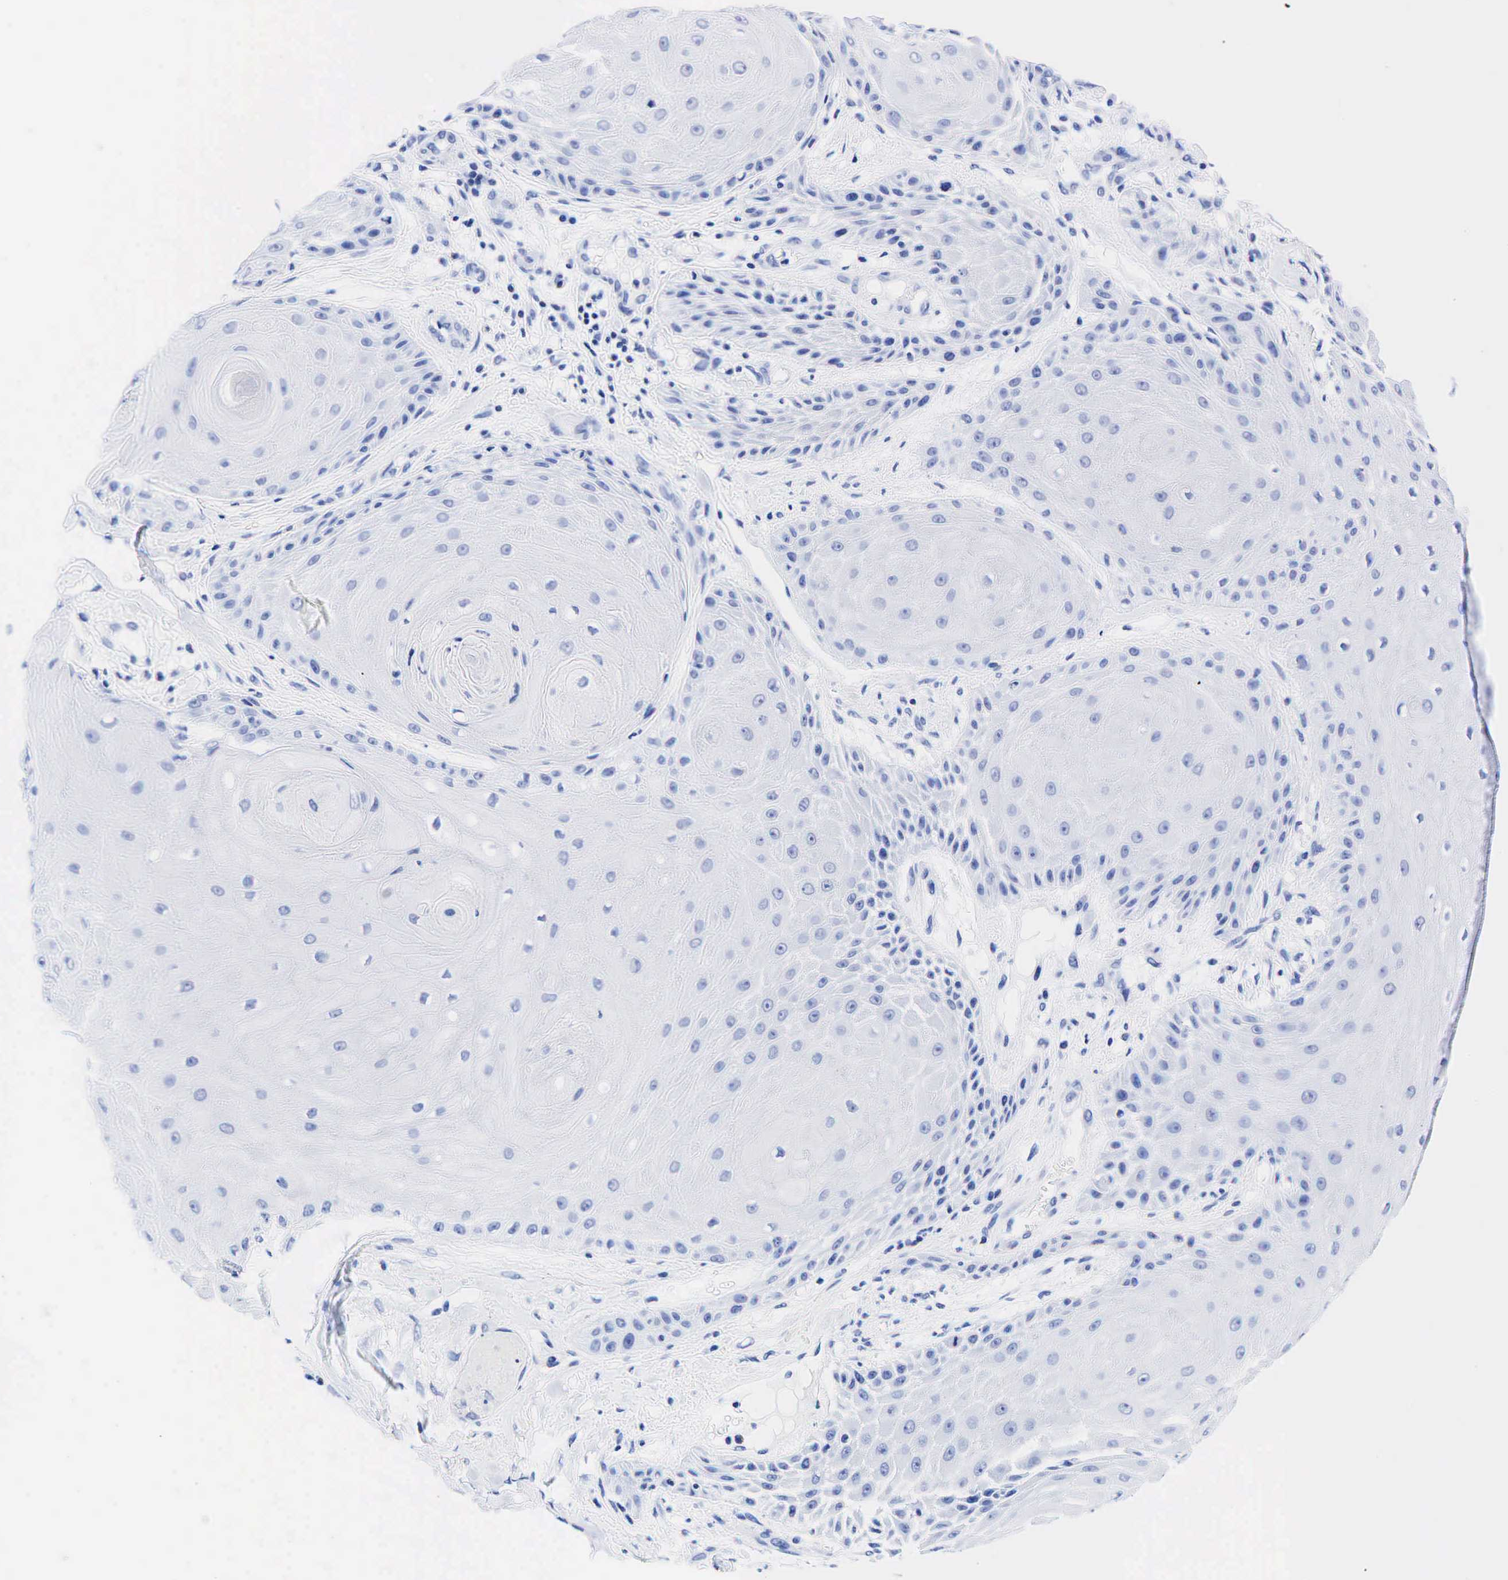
{"staining": {"intensity": "negative", "quantity": "none", "location": "none"}, "tissue": "skin cancer", "cell_type": "Tumor cells", "image_type": "cancer", "snomed": [{"axis": "morphology", "description": "Squamous cell carcinoma, NOS"}, {"axis": "topography", "description": "Skin"}], "caption": "A photomicrograph of skin squamous cell carcinoma stained for a protein reveals no brown staining in tumor cells. (DAB IHC visualized using brightfield microscopy, high magnification).", "gene": "KRT18", "patient": {"sex": "male", "age": 57}}